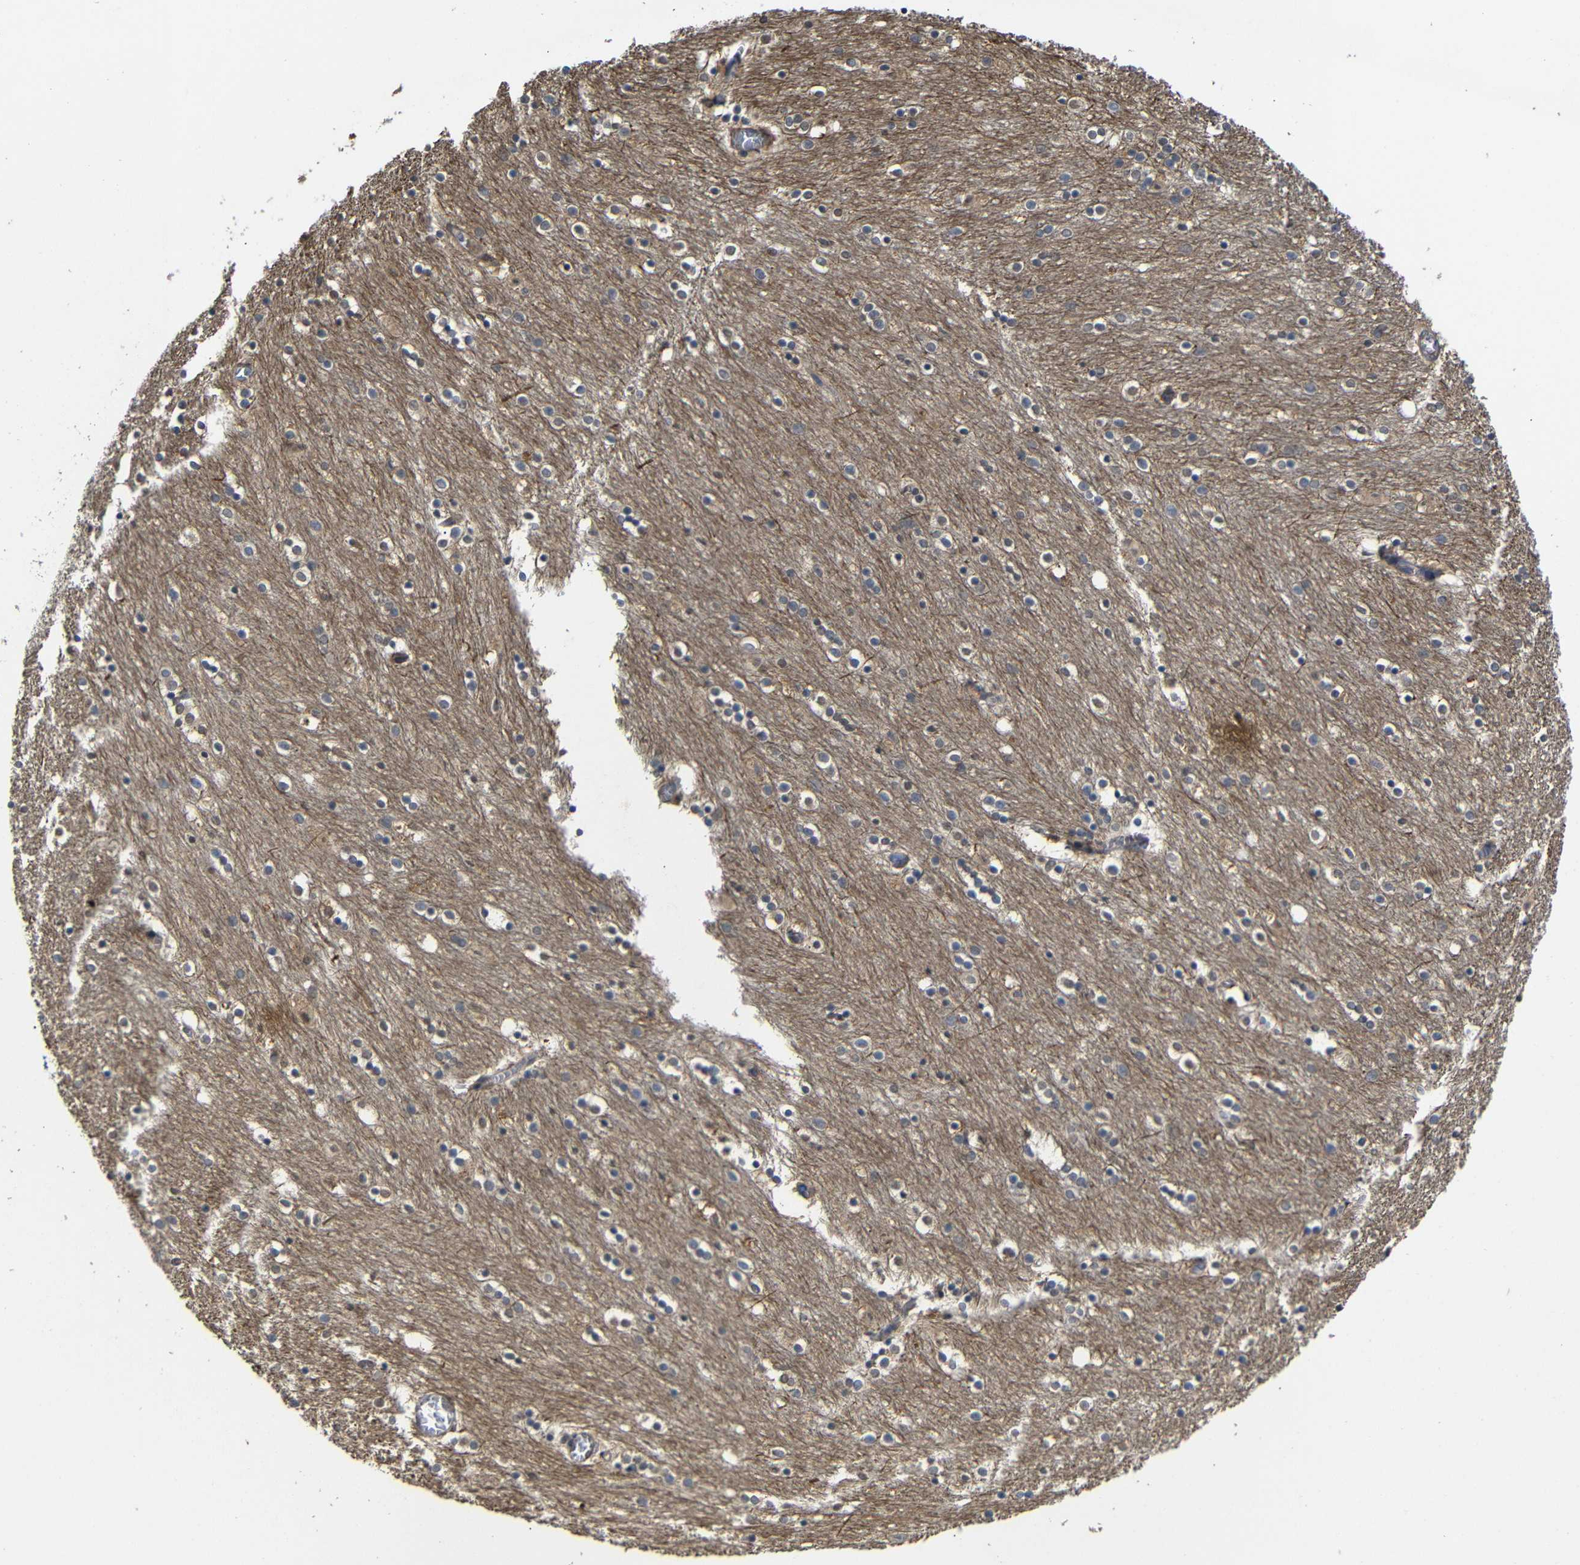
{"staining": {"intensity": "negative", "quantity": "none", "location": "none"}, "tissue": "caudate", "cell_type": "Glial cells", "image_type": "normal", "snomed": [{"axis": "morphology", "description": "Normal tissue, NOS"}, {"axis": "topography", "description": "Lateral ventricle wall"}], "caption": "DAB (3,3'-diaminobenzidine) immunohistochemical staining of normal human caudate reveals no significant expression in glial cells.", "gene": "ATG12", "patient": {"sex": "female", "age": 54}}